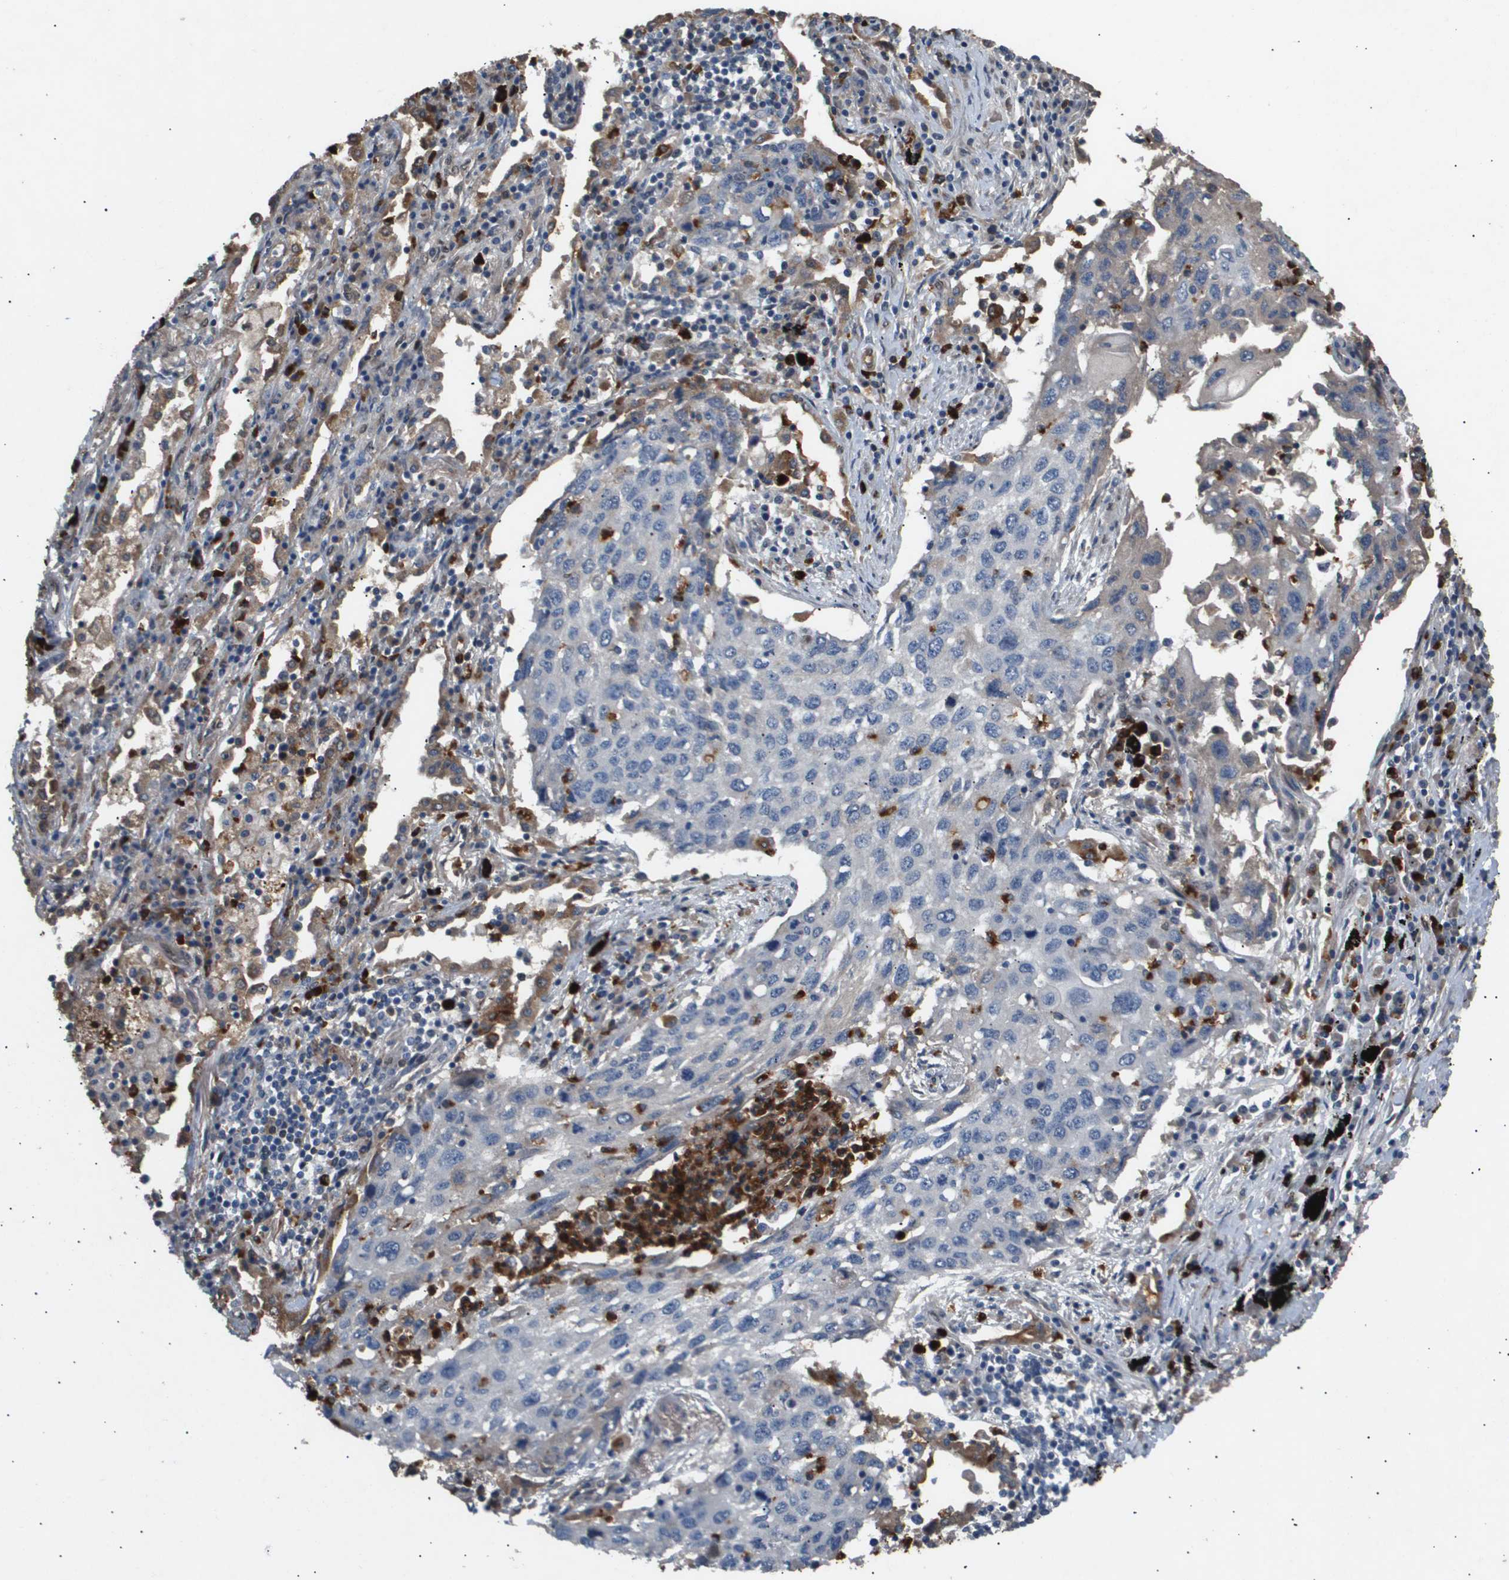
{"staining": {"intensity": "negative", "quantity": "none", "location": "none"}, "tissue": "lung cancer", "cell_type": "Tumor cells", "image_type": "cancer", "snomed": [{"axis": "morphology", "description": "Squamous cell carcinoma, NOS"}, {"axis": "topography", "description": "Lung"}], "caption": "High magnification brightfield microscopy of lung squamous cell carcinoma stained with DAB (brown) and counterstained with hematoxylin (blue): tumor cells show no significant staining.", "gene": "ERG", "patient": {"sex": "female", "age": 63}}